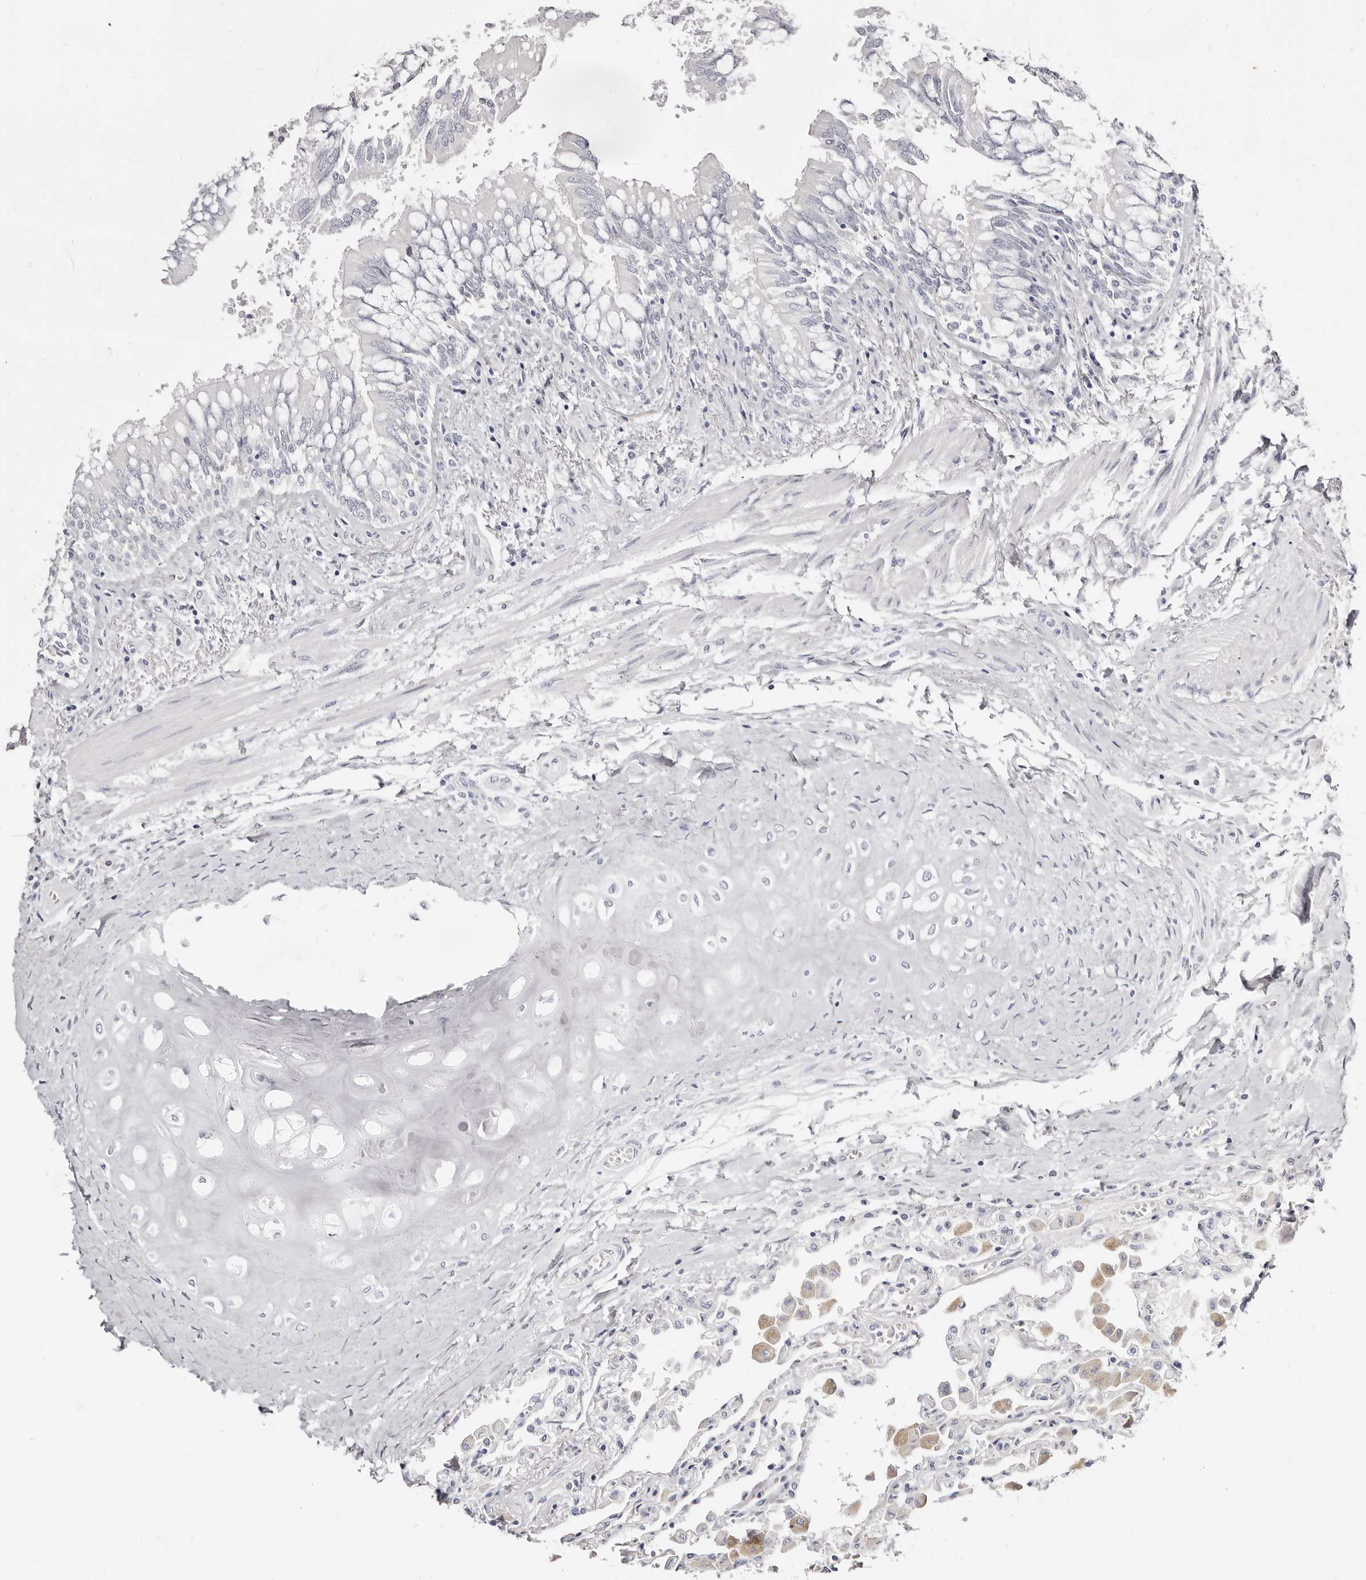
{"staining": {"intensity": "negative", "quantity": "none", "location": "none"}, "tissue": "lung", "cell_type": "Alveolar cells", "image_type": "normal", "snomed": [{"axis": "morphology", "description": "Normal tissue, NOS"}, {"axis": "topography", "description": "Bronchus"}, {"axis": "topography", "description": "Lung"}], "caption": "Immunohistochemistry photomicrograph of unremarkable lung: human lung stained with DAB demonstrates no significant protein positivity in alveolar cells. (DAB (3,3'-diaminobenzidine) IHC visualized using brightfield microscopy, high magnification).", "gene": "AKNAD1", "patient": {"sex": "female", "age": 49}}